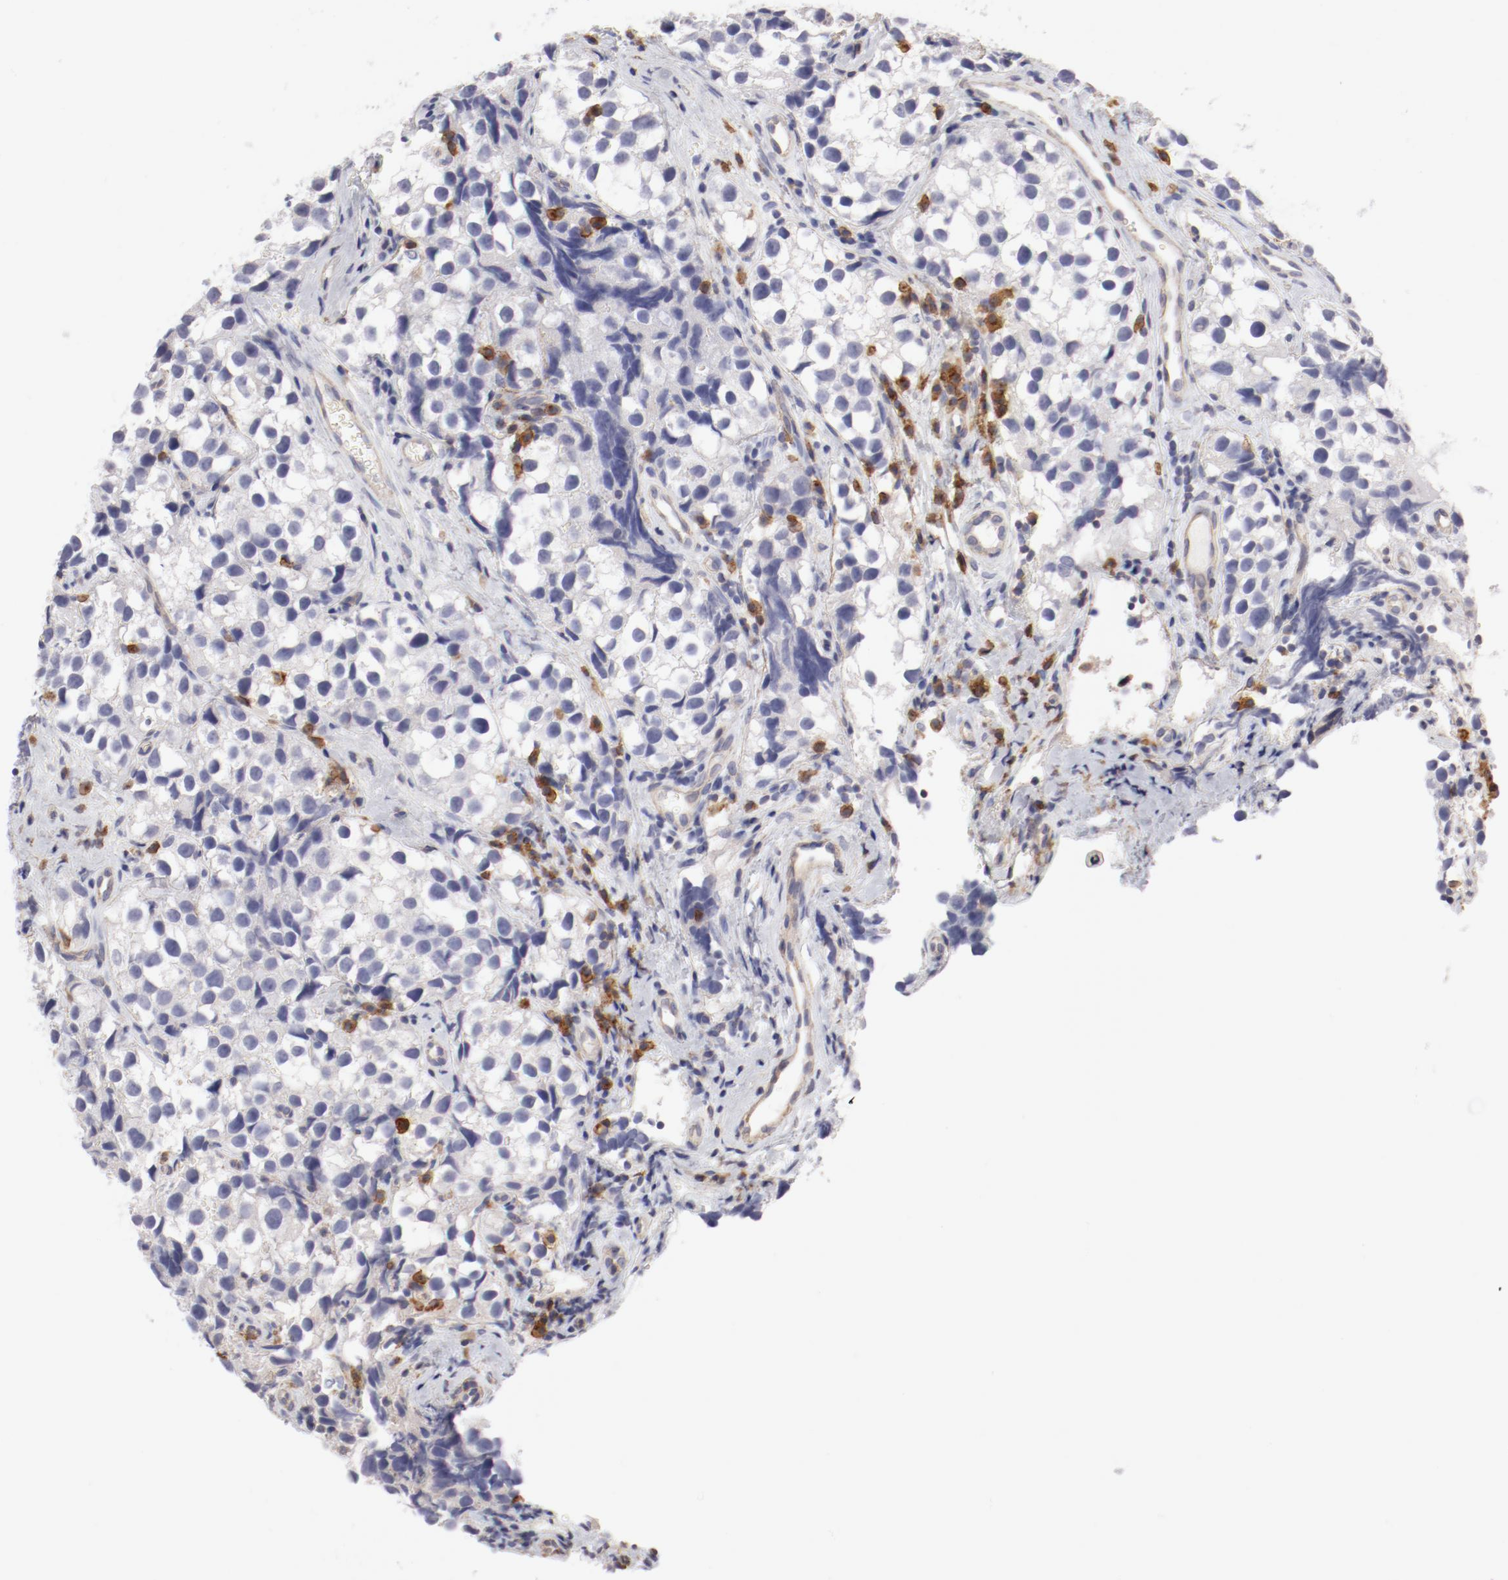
{"staining": {"intensity": "negative", "quantity": "none", "location": "none"}, "tissue": "testis cancer", "cell_type": "Tumor cells", "image_type": "cancer", "snomed": [{"axis": "morphology", "description": "Seminoma, NOS"}, {"axis": "topography", "description": "Testis"}], "caption": "Testis cancer (seminoma) stained for a protein using immunohistochemistry shows no staining tumor cells.", "gene": "LAX1", "patient": {"sex": "male", "age": 39}}